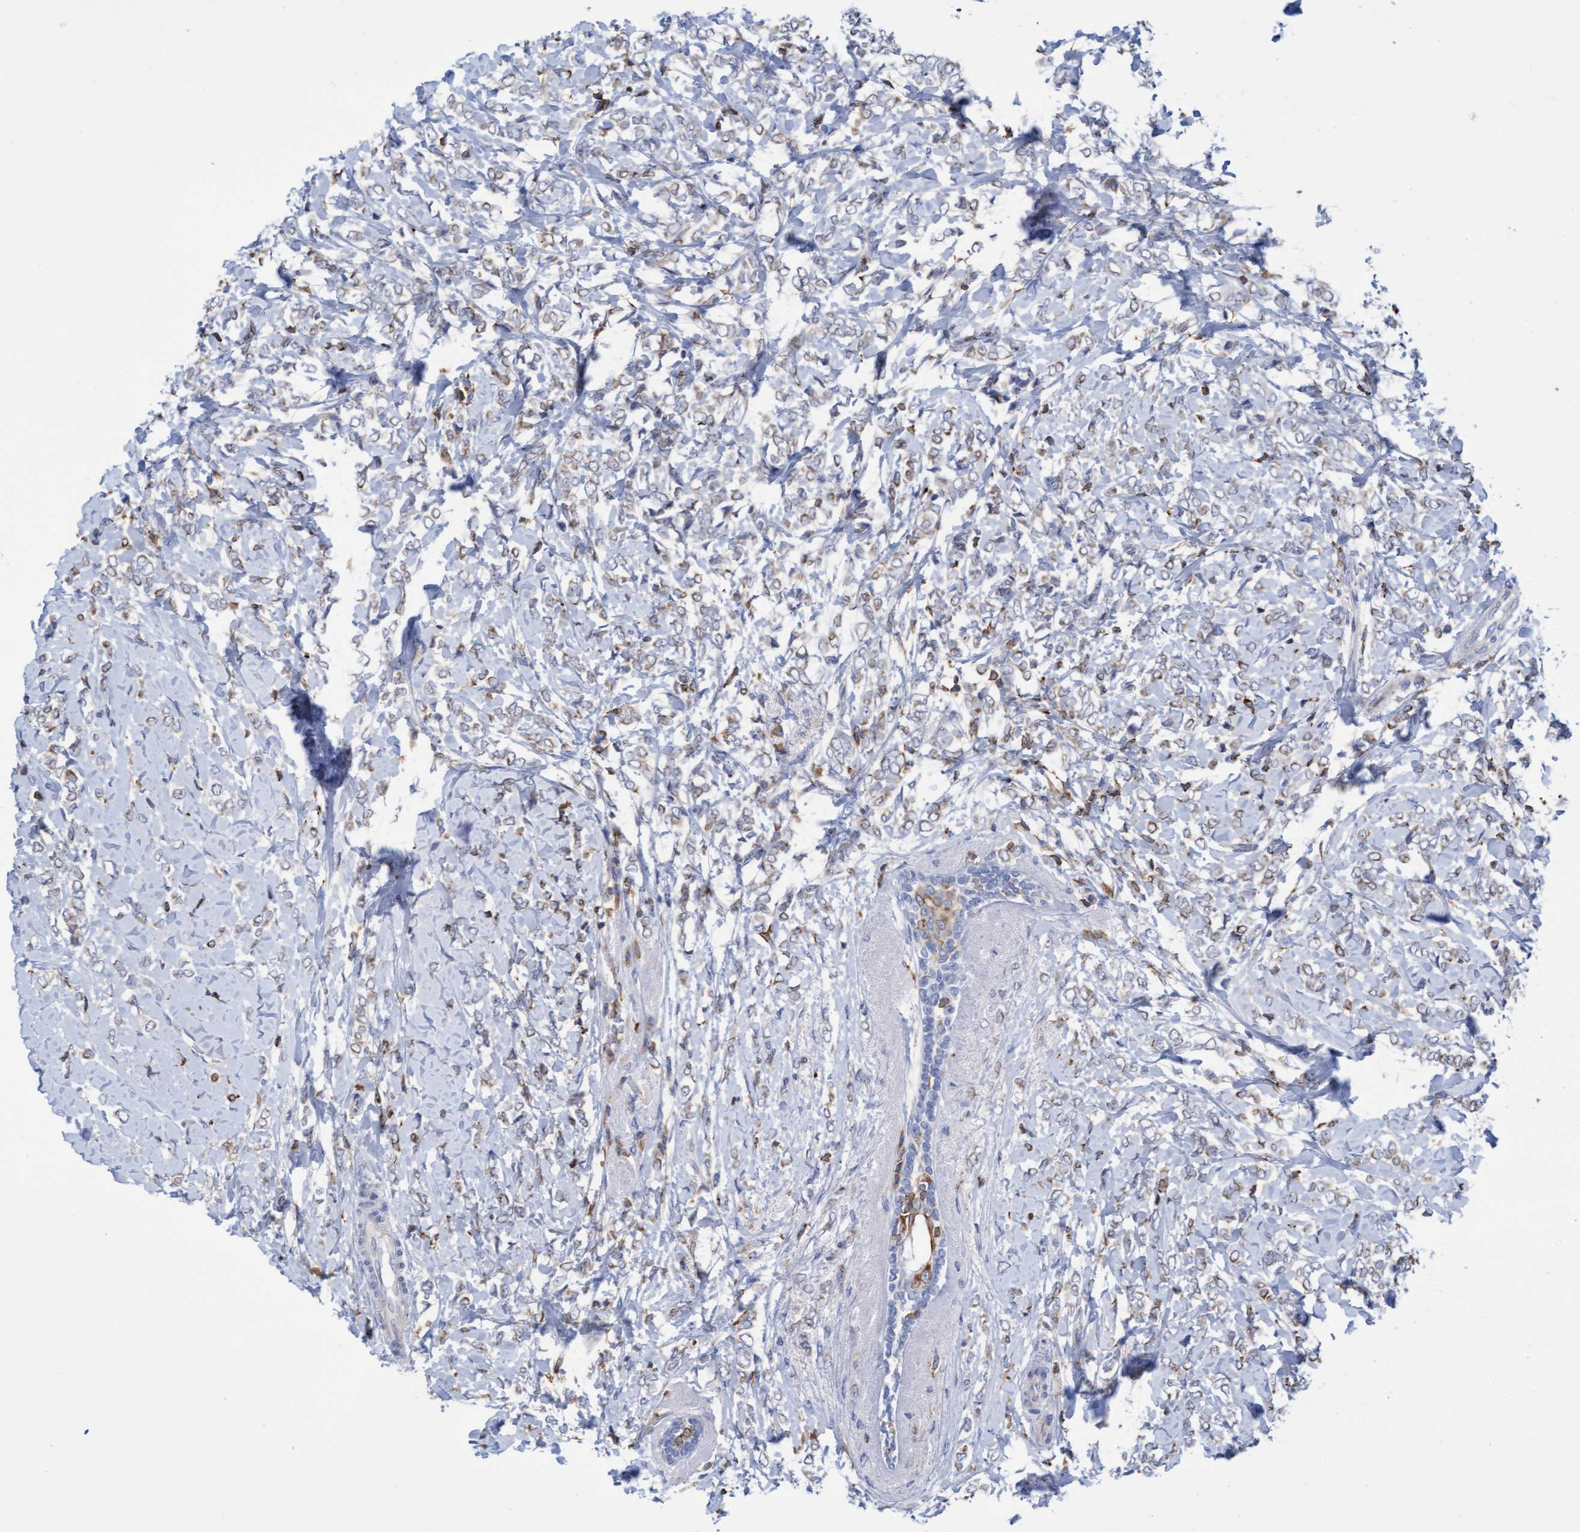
{"staining": {"intensity": "weak", "quantity": "25%-75%", "location": "cytoplasmic/membranous"}, "tissue": "breast cancer", "cell_type": "Tumor cells", "image_type": "cancer", "snomed": [{"axis": "morphology", "description": "Normal tissue, NOS"}, {"axis": "morphology", "description": "Lobular carcinoma"}, {"axis": "topography", "description": "Breast"}], "caption": "Breast cancer (lobular carcinoma) tissue reveals weak cytoplasmic/membranous staining in about 25%-75% of tumor cells, visualized by immunohistochemistry. Using DAB (brown) and hematoxylin (blue) stains, captured at high magnification using brightfield microscopy.", "gene": "FNBP1", "patient": {"sex": "female", "age": 47}}